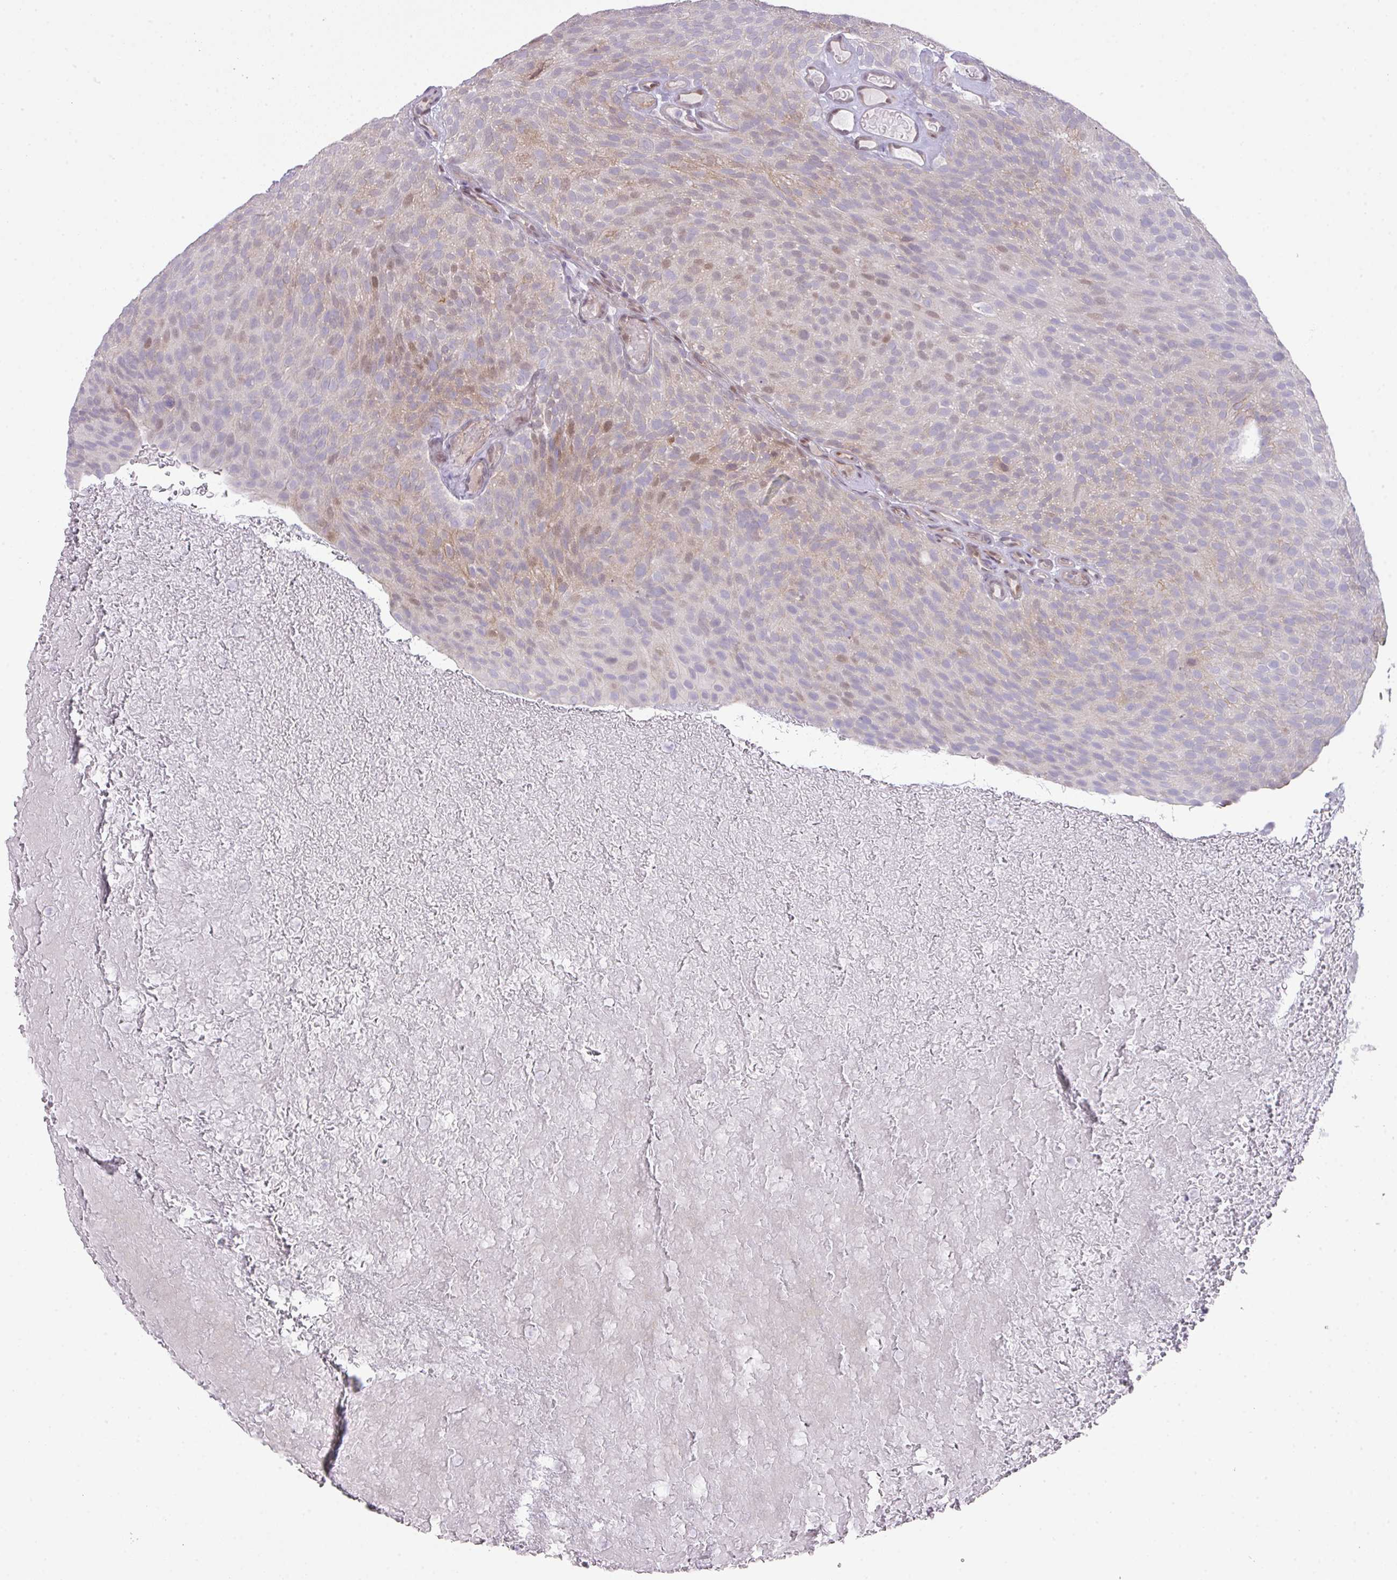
{"staining": {"intensity": "weak", "quantity": "25%-75%", "location": "cytoplasmic/membranous"}, "tissue": "urothelial cancer", "cell_type": "Tumor cells", "image_type": "cancer", "snomed": [{"axis": "morphology", "description": "Urothelial carcinoma, Low grade"}, {"axis": "topography", "description": "Urinary bladder"}], "caption": "Urothelial carcinoma (low-grade) was stained to show a protein in brown. There is low levels of weak cytoplasmic/membranous positivity in about 25%-75% of tumor cells. The staining is performed using DAB brown chromogen to label protein expression. The nuclei are counter-stained blue using hematoxylin.", "gene": "ANKRD13B", "patient": {"sex": "male", "age": 78}}